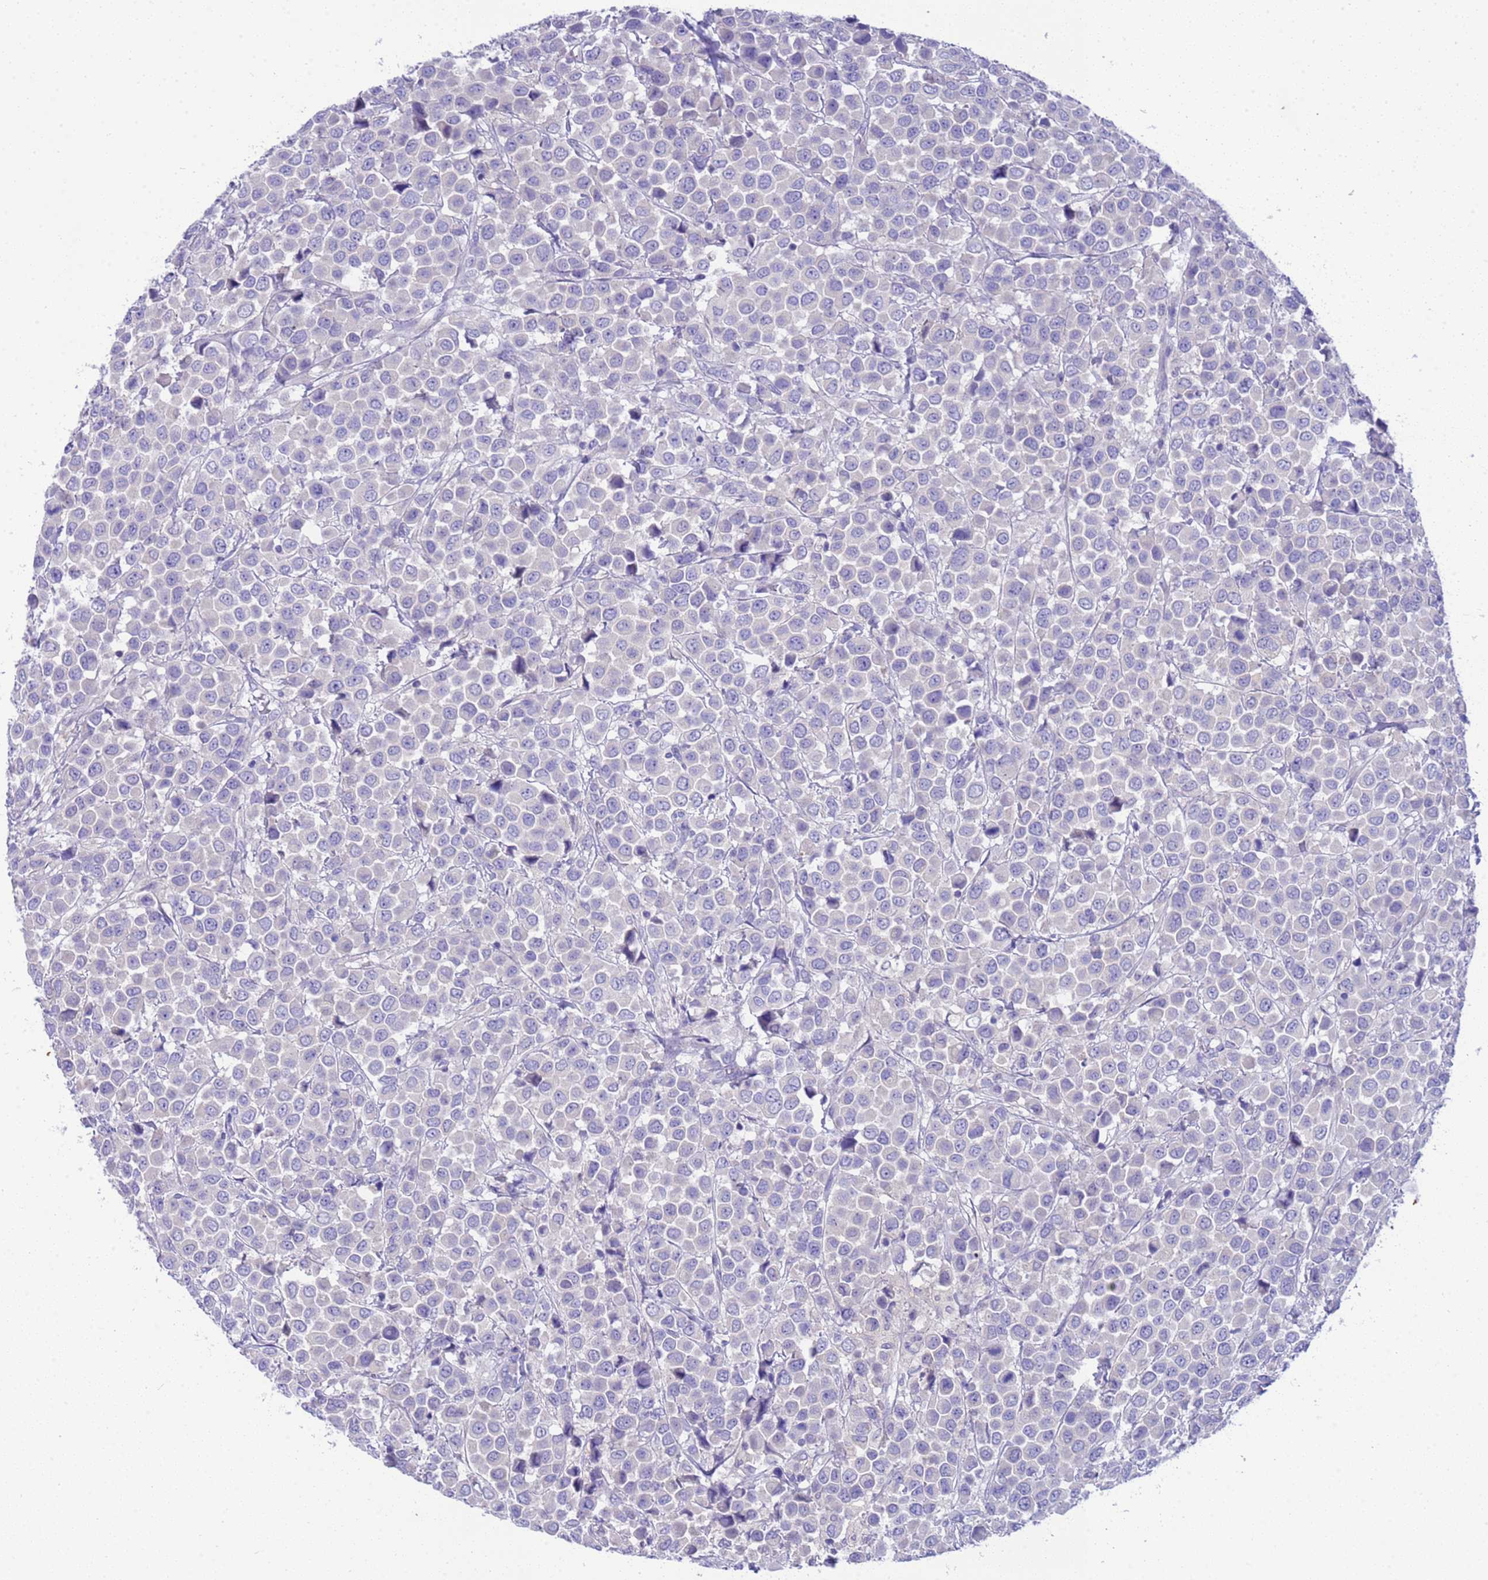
{"staining": {"intensity": "negative", "quantity": "none", "location": "none"}, "tissue": "breast cancer", "cell_type": "Tumor cells", "image_type": "cancer", "snomed": [{"axis": "morphology", "description": "Duct carcinoma"}, {"axis": "topography", "description": "Breast"}], "caption": "Immunohistochemistry histopathology image of neoplastic tissue: human intraductal carcinoma (breast) stained with DAB (3,3'-diaminobenzidine) displays no significant protein expression in tumor cells. (Stains: DAB (3,3'-diaminobenzidine) immunohistochemistry with hematoxylin counter stain, Microscopy: brightfield microscopy at high magnification).", "gene": "USP38", "patient": {"sex": "female", "age": 61}}